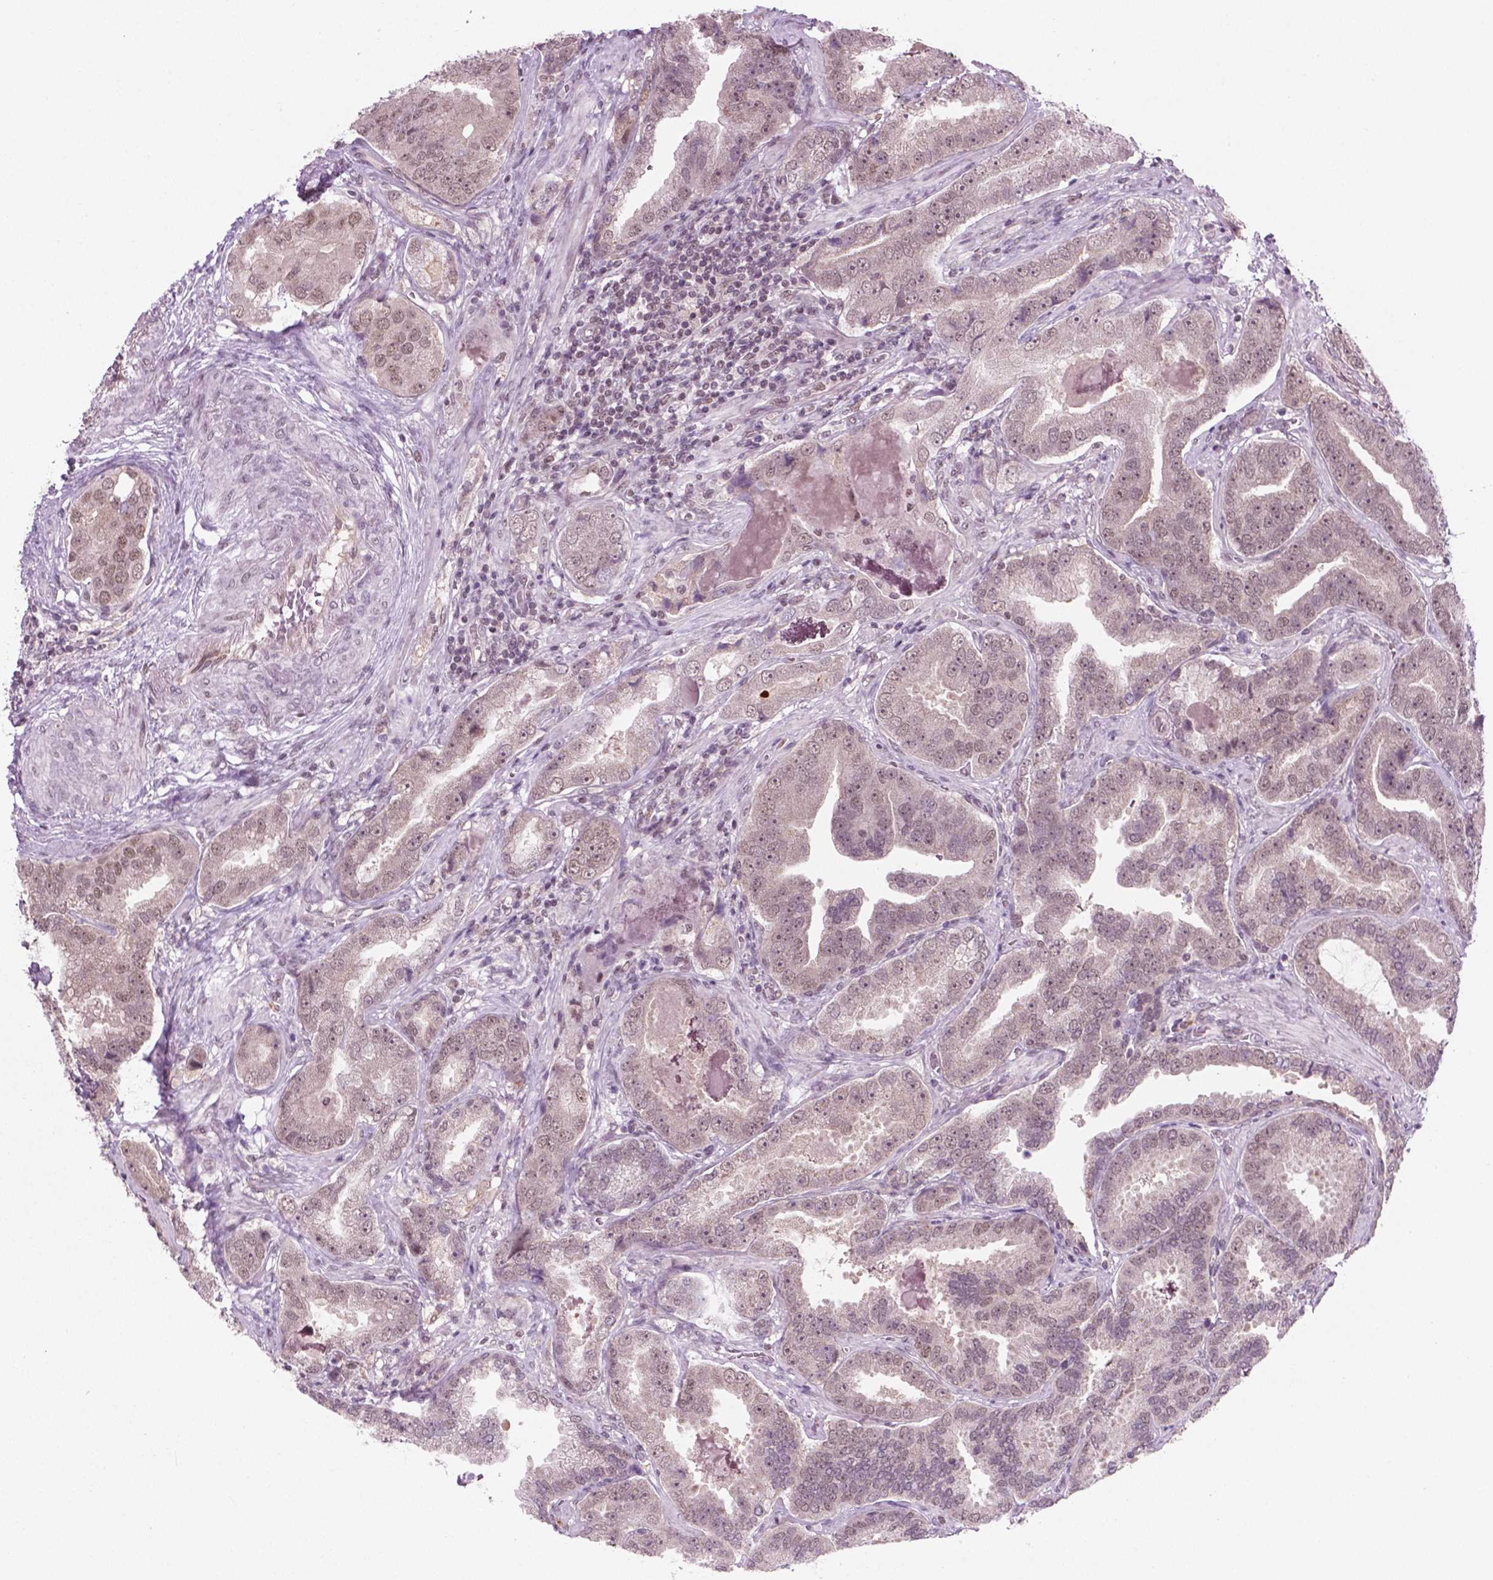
{"staining": {"intensity": "weak", "quantity": "25%-75%", "location": "nuclear"}, "tissue": "prostate cancer", "cell_type": "Tumor cells", "image_type": "cancer", "snomed": [{"axis": "morphology", "description": "Adenocarcinoma, NOS"}, {"axis": "topography", "description": "Prostate"}], "caption": "This image demonstrates adenocarcinoma (prostate) stained with immunohistochemistry to label a protein in brown. The nuclear of tumor cells show weak positivity for the protein. Nuclei are counter-stained blue.", "gene": "PHAX", "patient": {"sex": "male", "age": 64}}